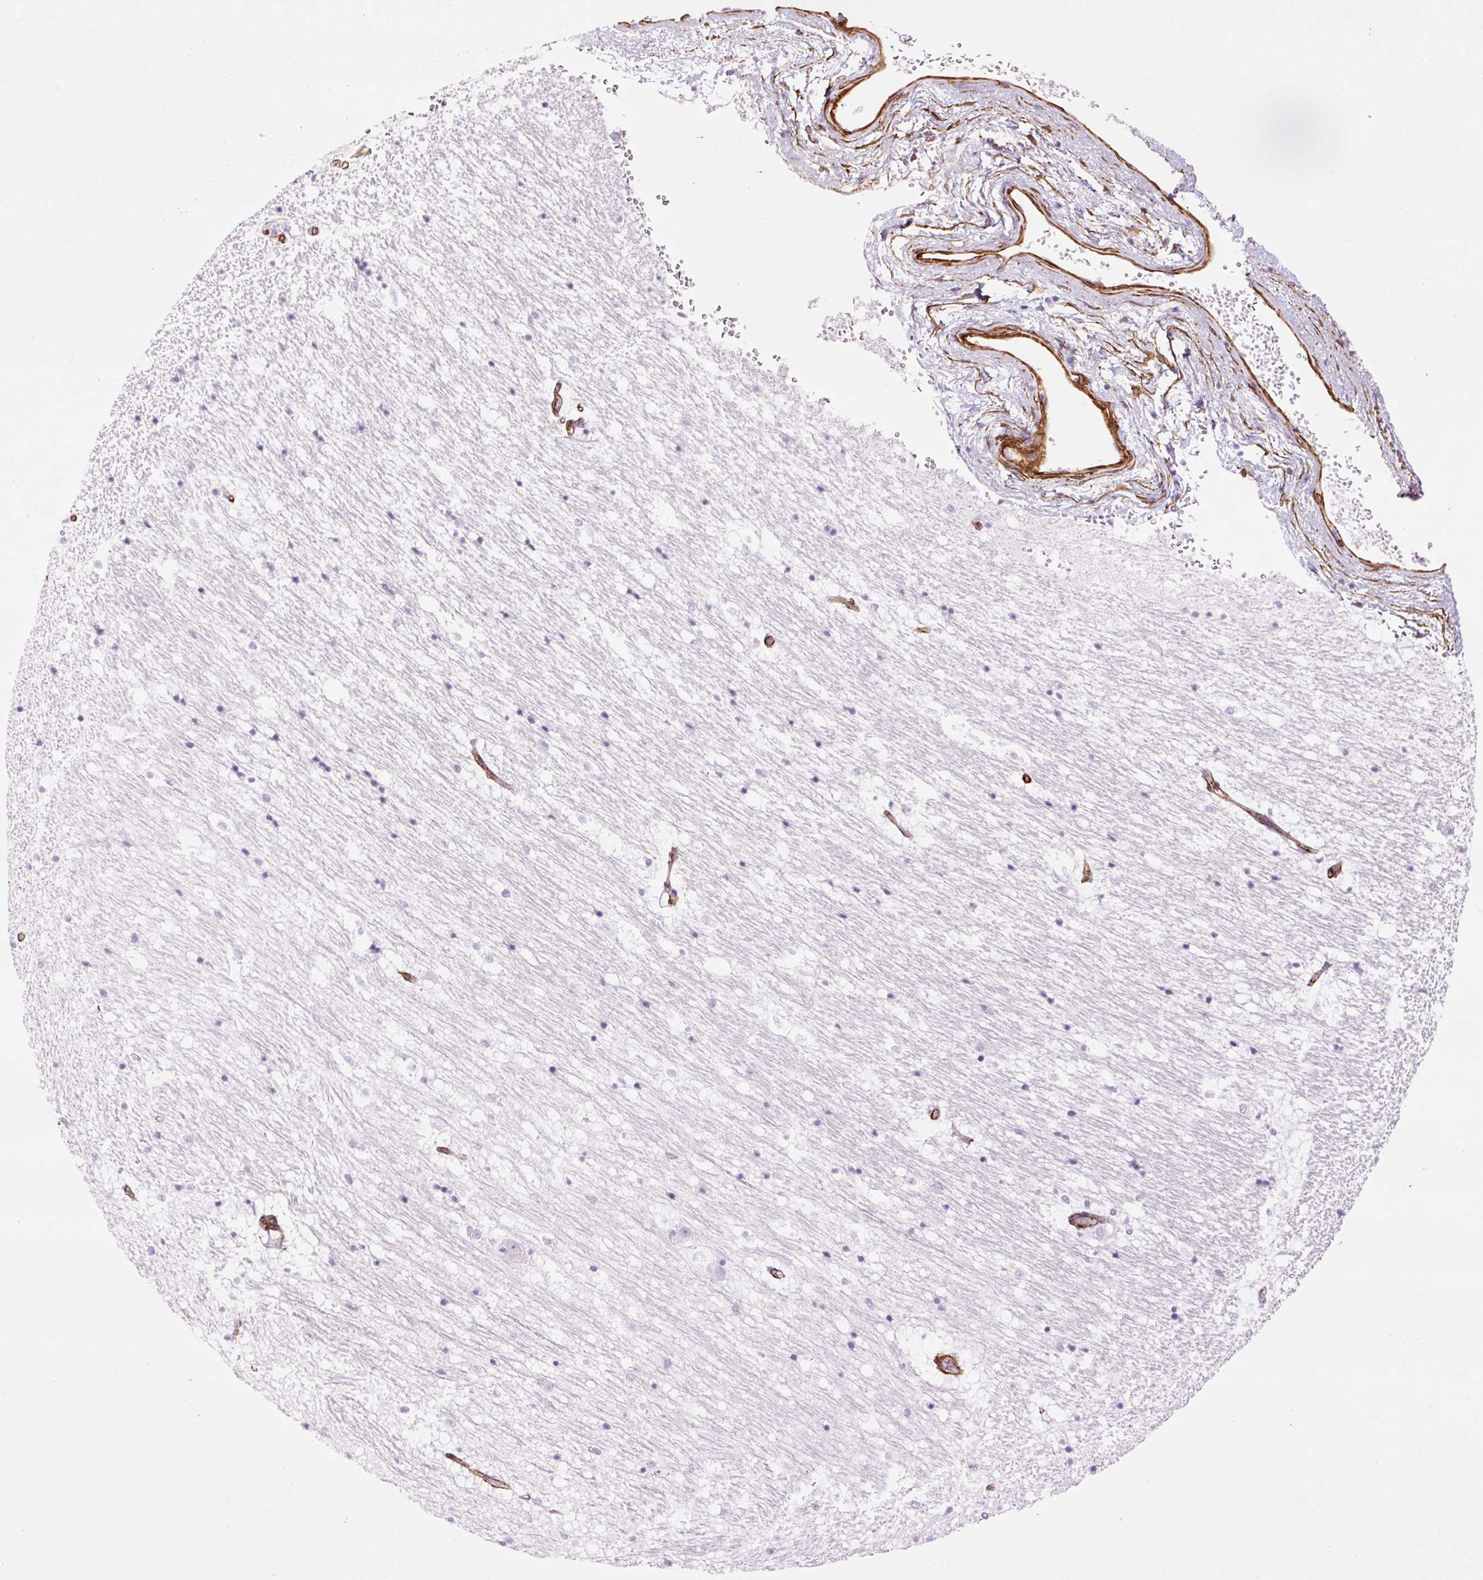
{"staining": {"intensity": "negative", "quantity": "none", "location": "none"}, "tissue": "caudate", "cell_type": "Glial cells", "image_type": "normal", "snomed": [{"axis": "morphology", "description": "Normal tissue, NOS"}, {"axis": "topography", "description": "Lateral ventricle wall"}], "caption": "Immunohistochemistry micrograph of normal human caudate stained for a protein (brown), which reveals no positivity in glial cells.", "gene": "CAV1", "patient": {"sex": "male", "age": 37}}